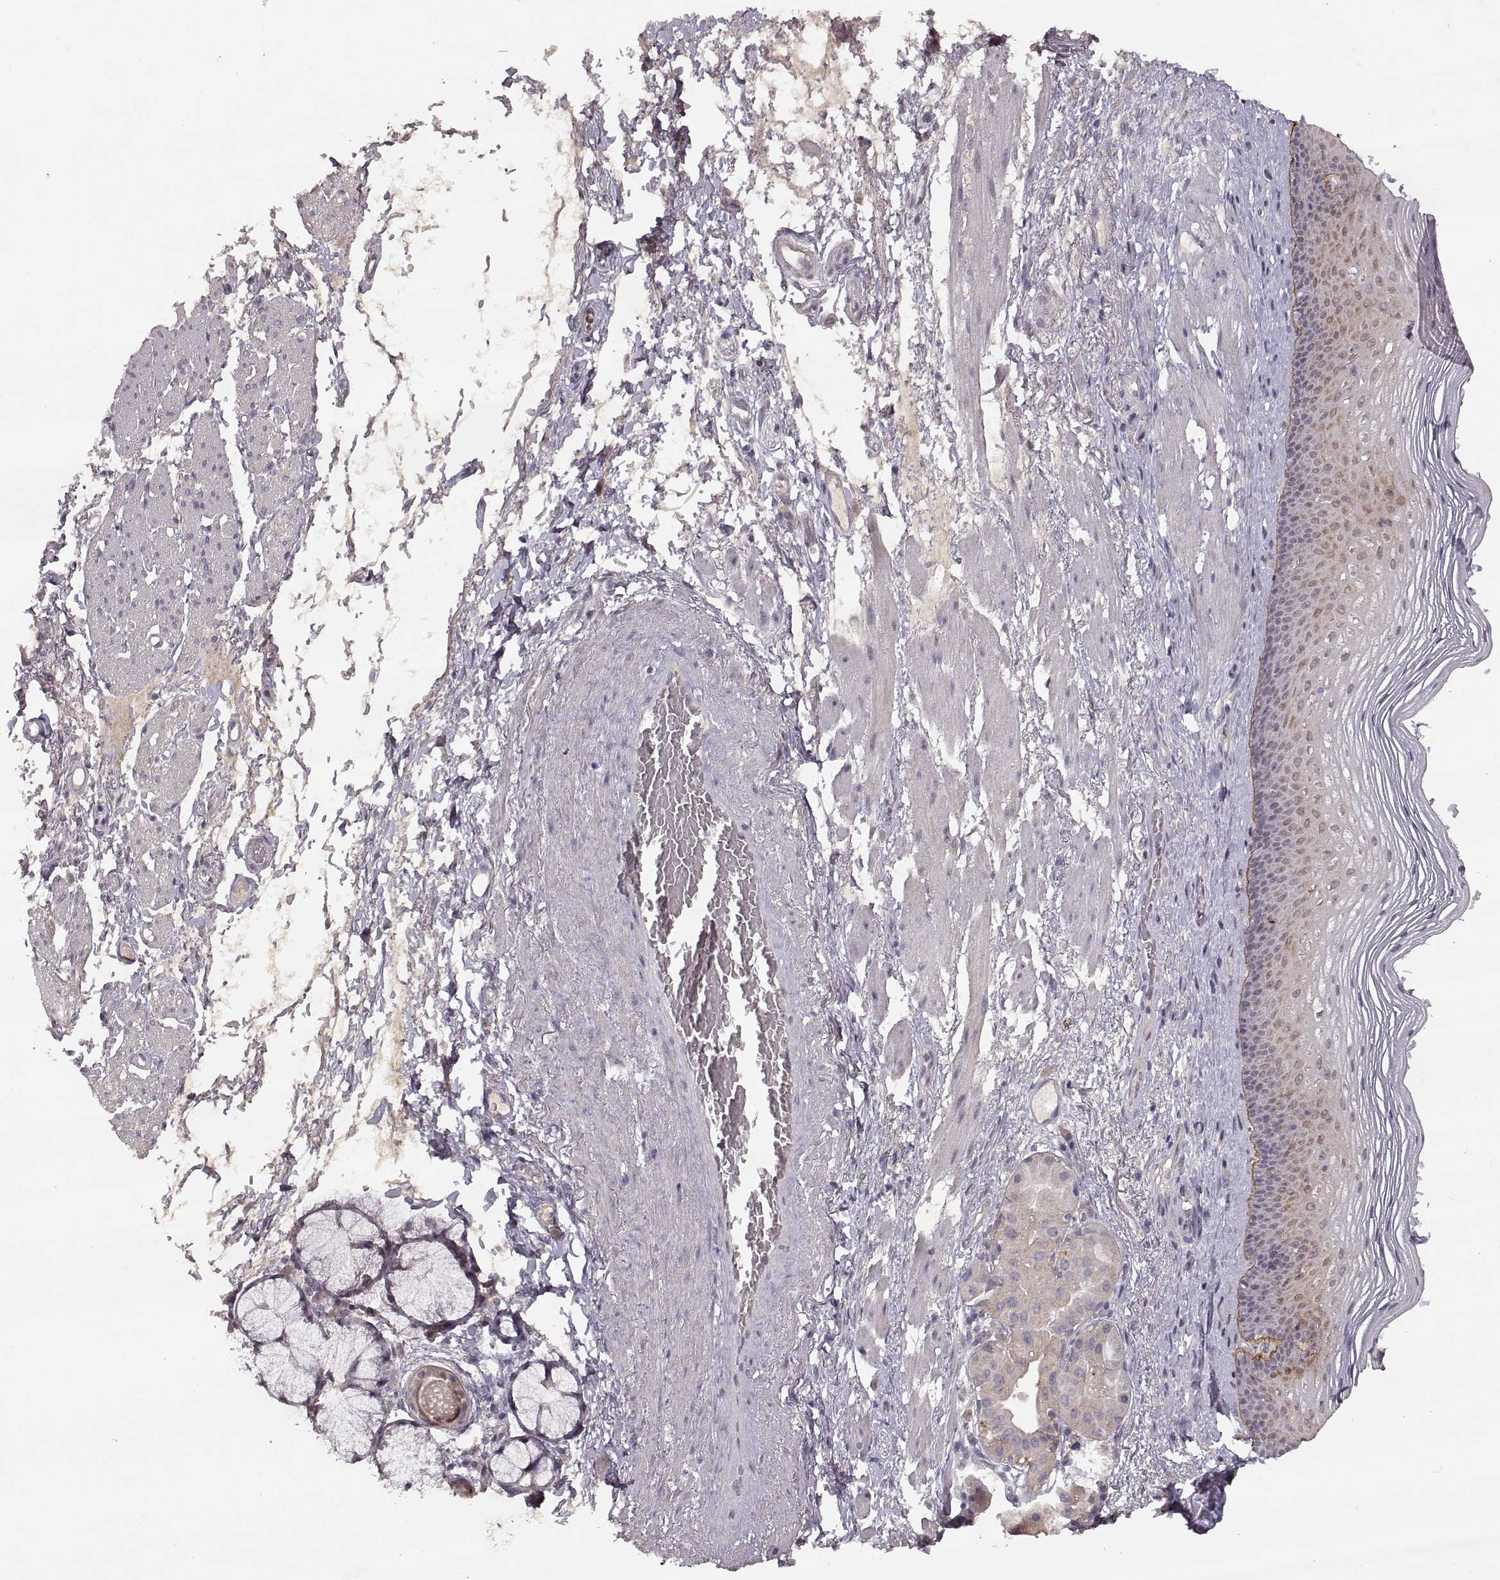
{"staining": {"intensity": "weak", "quantity": "25%-75%", "location": "cytoplasmic/membranous"}, "tissue": "esophagus", "cell_type": "Squamous epithelial cells", "image_type": "normal", "snomed": [{"axis": "morphology", "description": "Normal tissue, NOS"}, {"axis": "topography", "description": "Esophagus"}], "caption": "Squamous epithelial cells reveal weak cytoplasmic/membranous expression in about 25%-75% of cells in benign esophagus.", "gene": "LAMC2", "patient": {"sex": "male", "age": 76}}